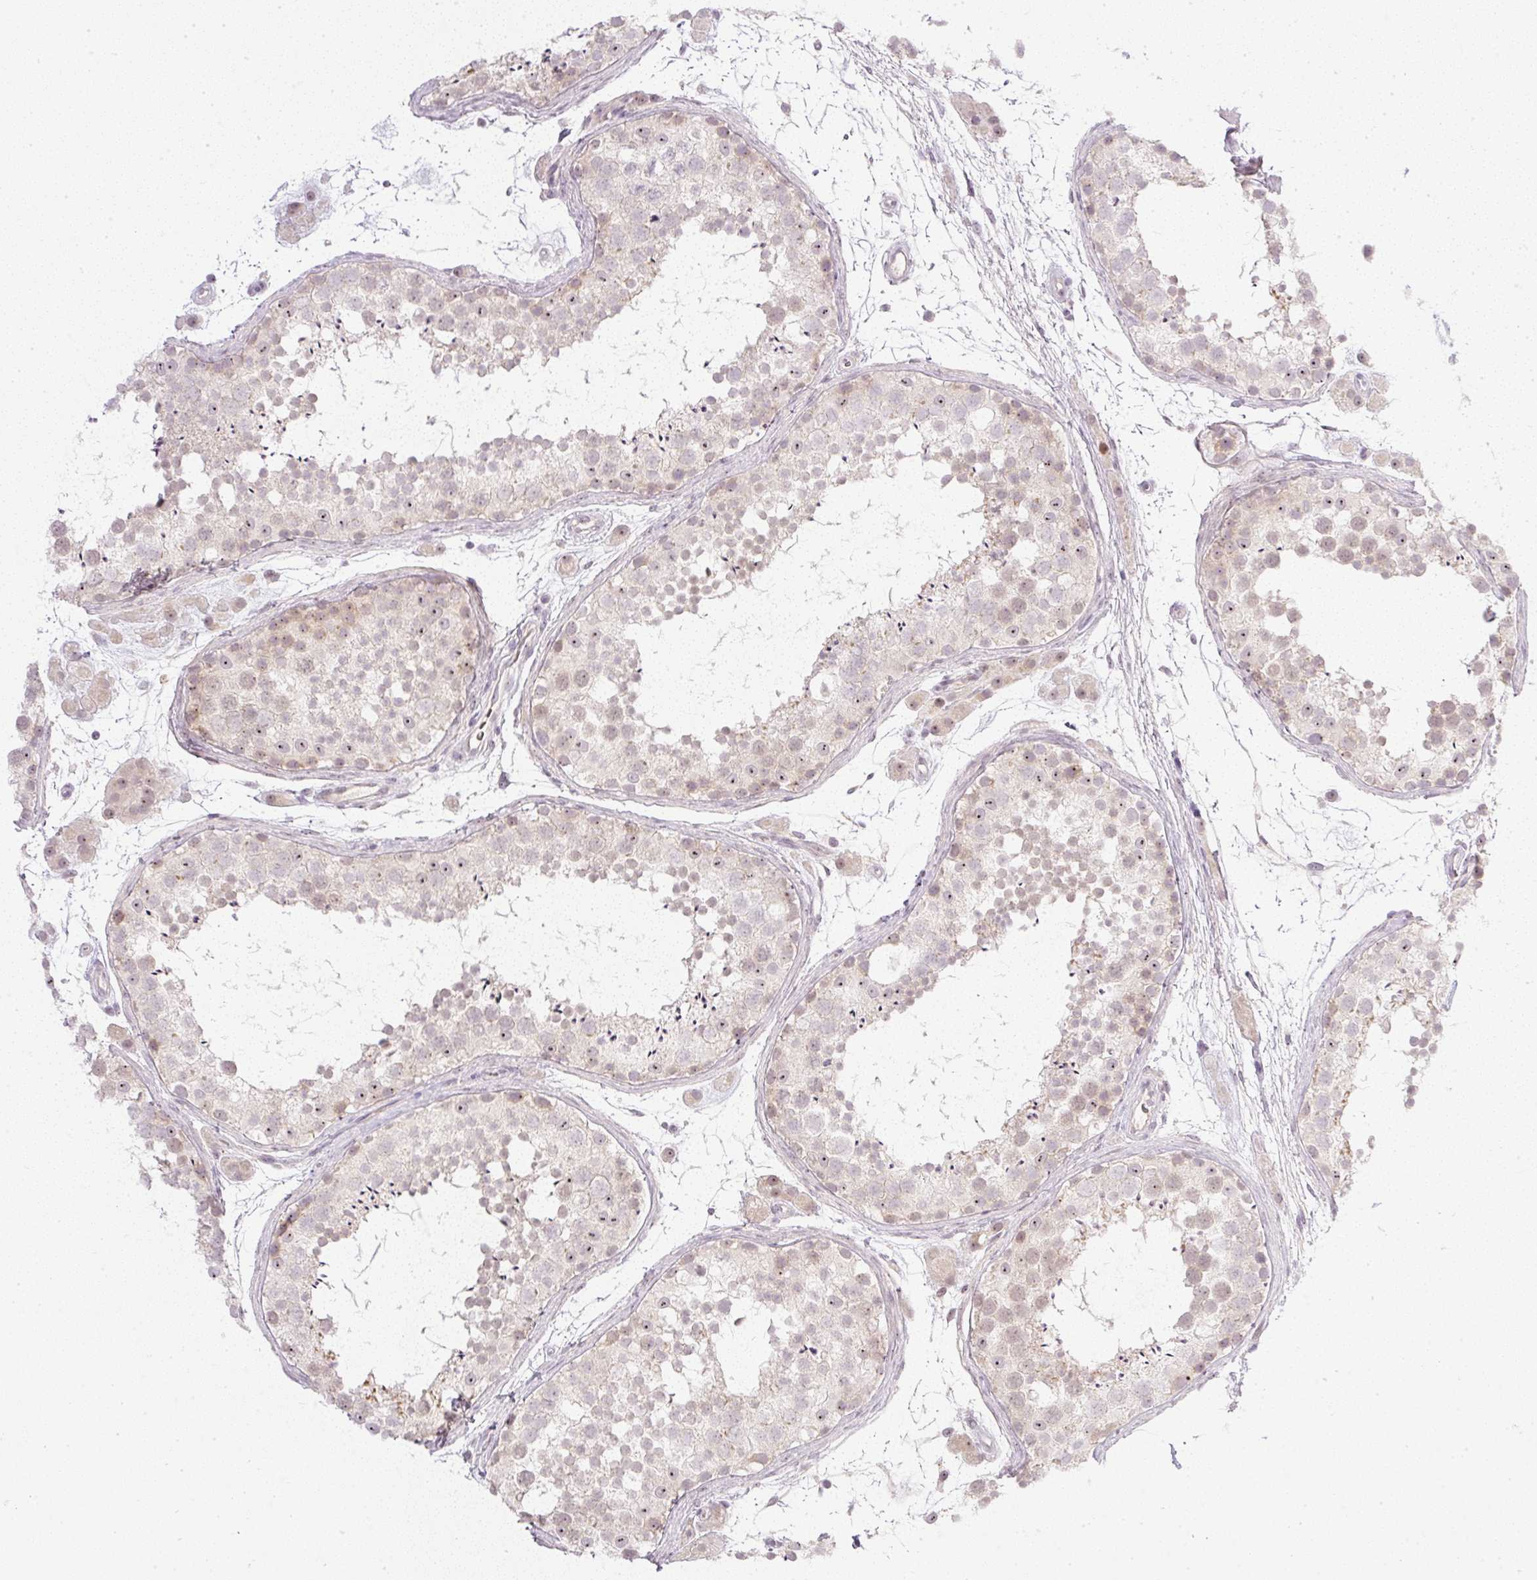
{"staining": {"intensity": "moderate", "quantity": "<25%", "location": "cytoplasmic/membranous,nuclear"}, "tissue": "testis", "cell_type": "Cells in seminiferous ducts", "image_type": "normal", "snomed": [{"axis": "morphology", "description": "Normal tissue, NOS"}, {"axis": "topography", "description": "Testis"}], "caption": "Immunohistochemistry (IHC) photomicrograph of unremarkable testis: testis stained using immunohistochemistry (IHC) exhibits low levels of moderate protein expression localized specifically in the cytoplasmic/membranous,nuclear of cells in seminiferous ducts, appearing as a cytoplasmic/membranous,nuclear brown color.", "gene": "AAR2", "patient": {"sex": "male", "age": 41}}